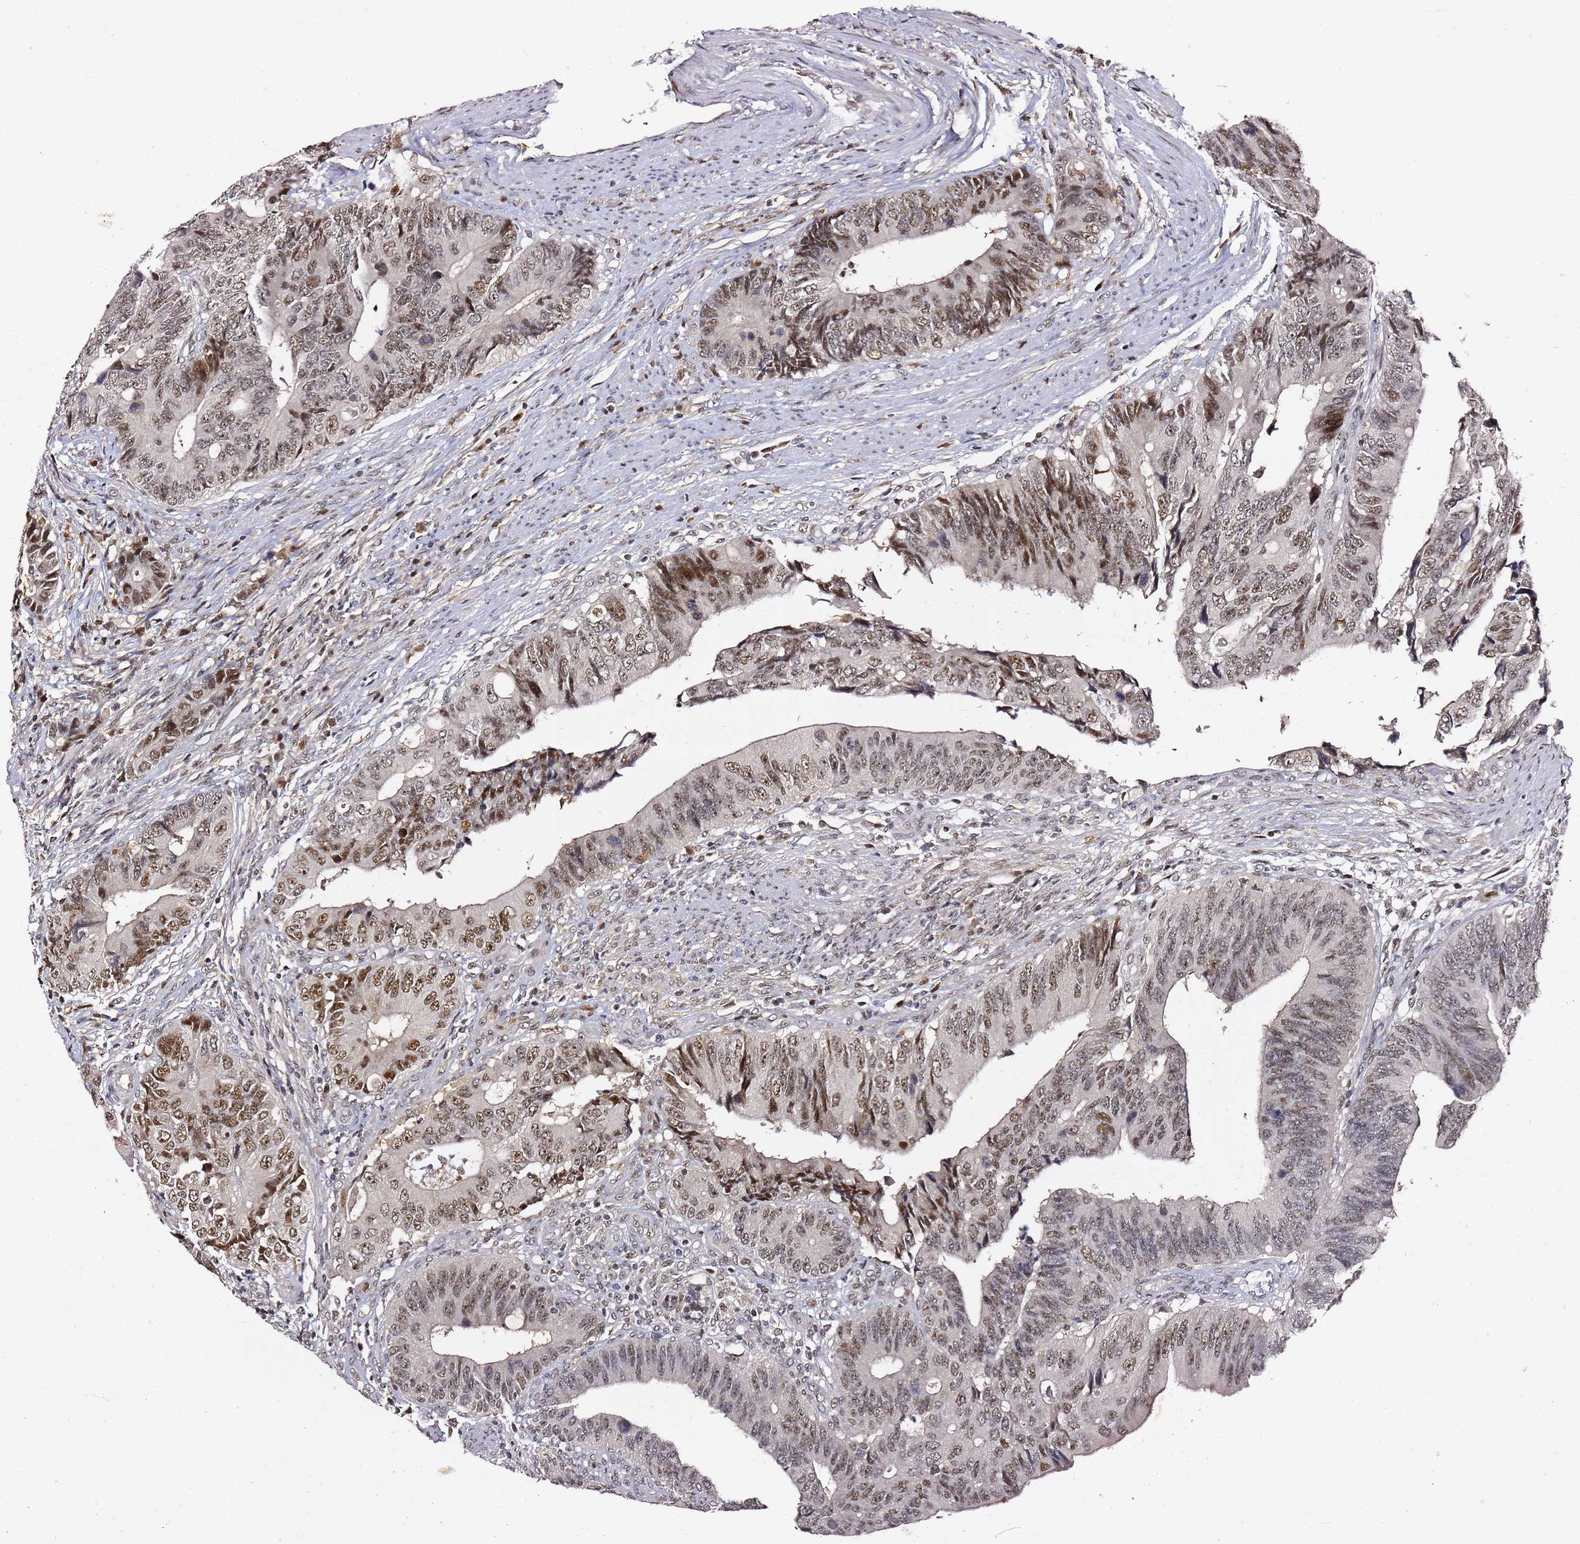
{"staining": {"intensity": "moderate", "quantity": ">75%", "location": "nuclear"}, "tissue": "colorectal cancer", "cell_type": "Tumor cells", "image_type": "cancer", "snomed": [{"axis": "morphology", "description": "Adenocarcinoma, NOS"}, {"axis": "topography", "description": "Colon"}], "caption": "Protein expression analysis of human colorectal cancer reveals moderate nuclear expression in about >75% of tumor cells.", "gene": "FCF1", "patient": {"sex": "male", "age": 87}}